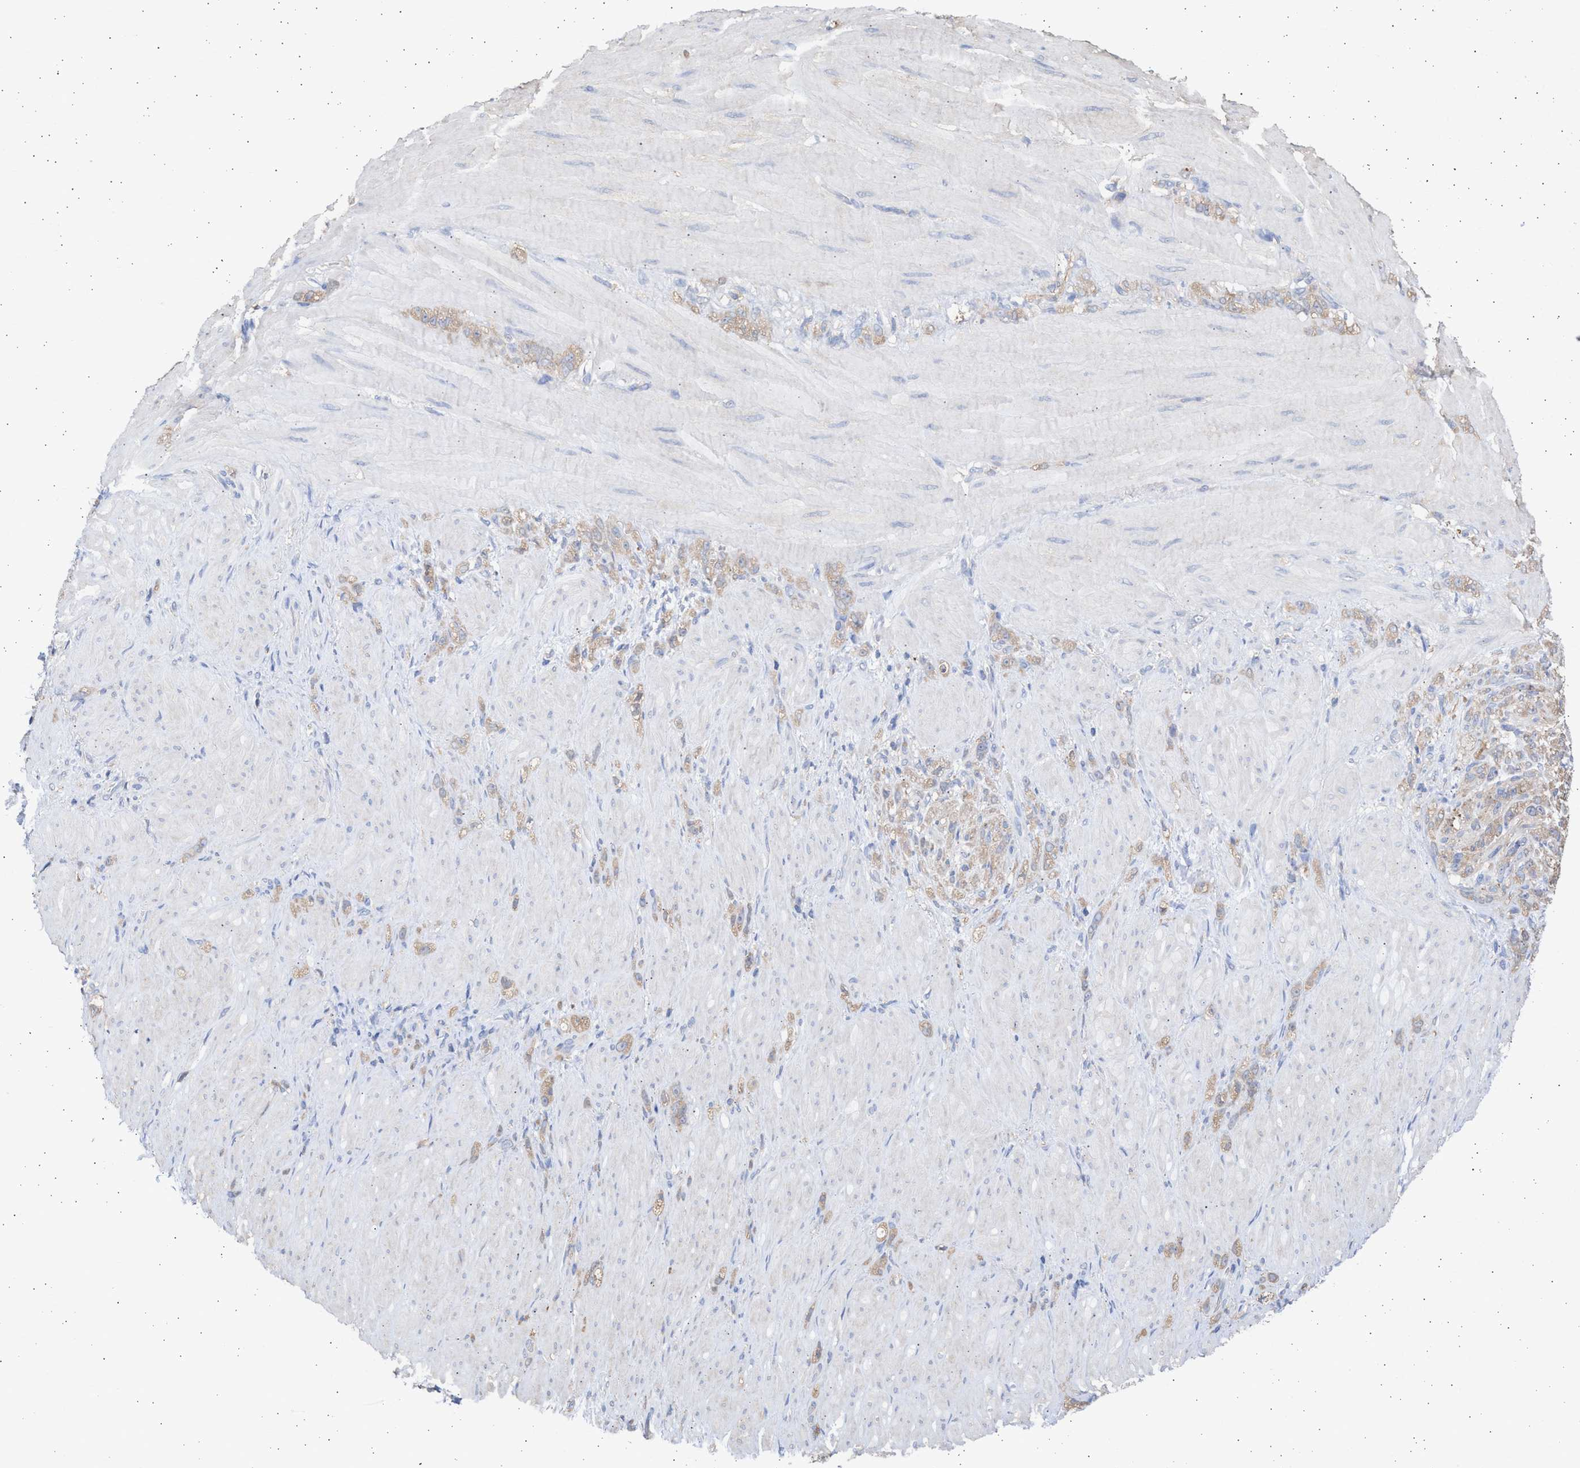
{"staining": {"intensity": "weak", "quantity": ">75%", "location": "cytoplasmic/membranous"}, "tissue": "stomach cancer", "cell_type": "Tumor cells", "image_type": "cancer", "snomed": [{"axis": "morphology", "description": "Normal tissue, NOS"}, {"axis": "morphology", "description": "Adenocarcinoma, NOS"}, {"axis": "topography", "description": "Stomach"}], "caption": "Immunohistochemistry of adenocarcinoma (stomach) exhibits low levels of weak cytoplasmic/membranous staining in about >75% of tumor cells.", "gene": "ALDOC", "patient": {"sex": "male", "age": 82}}